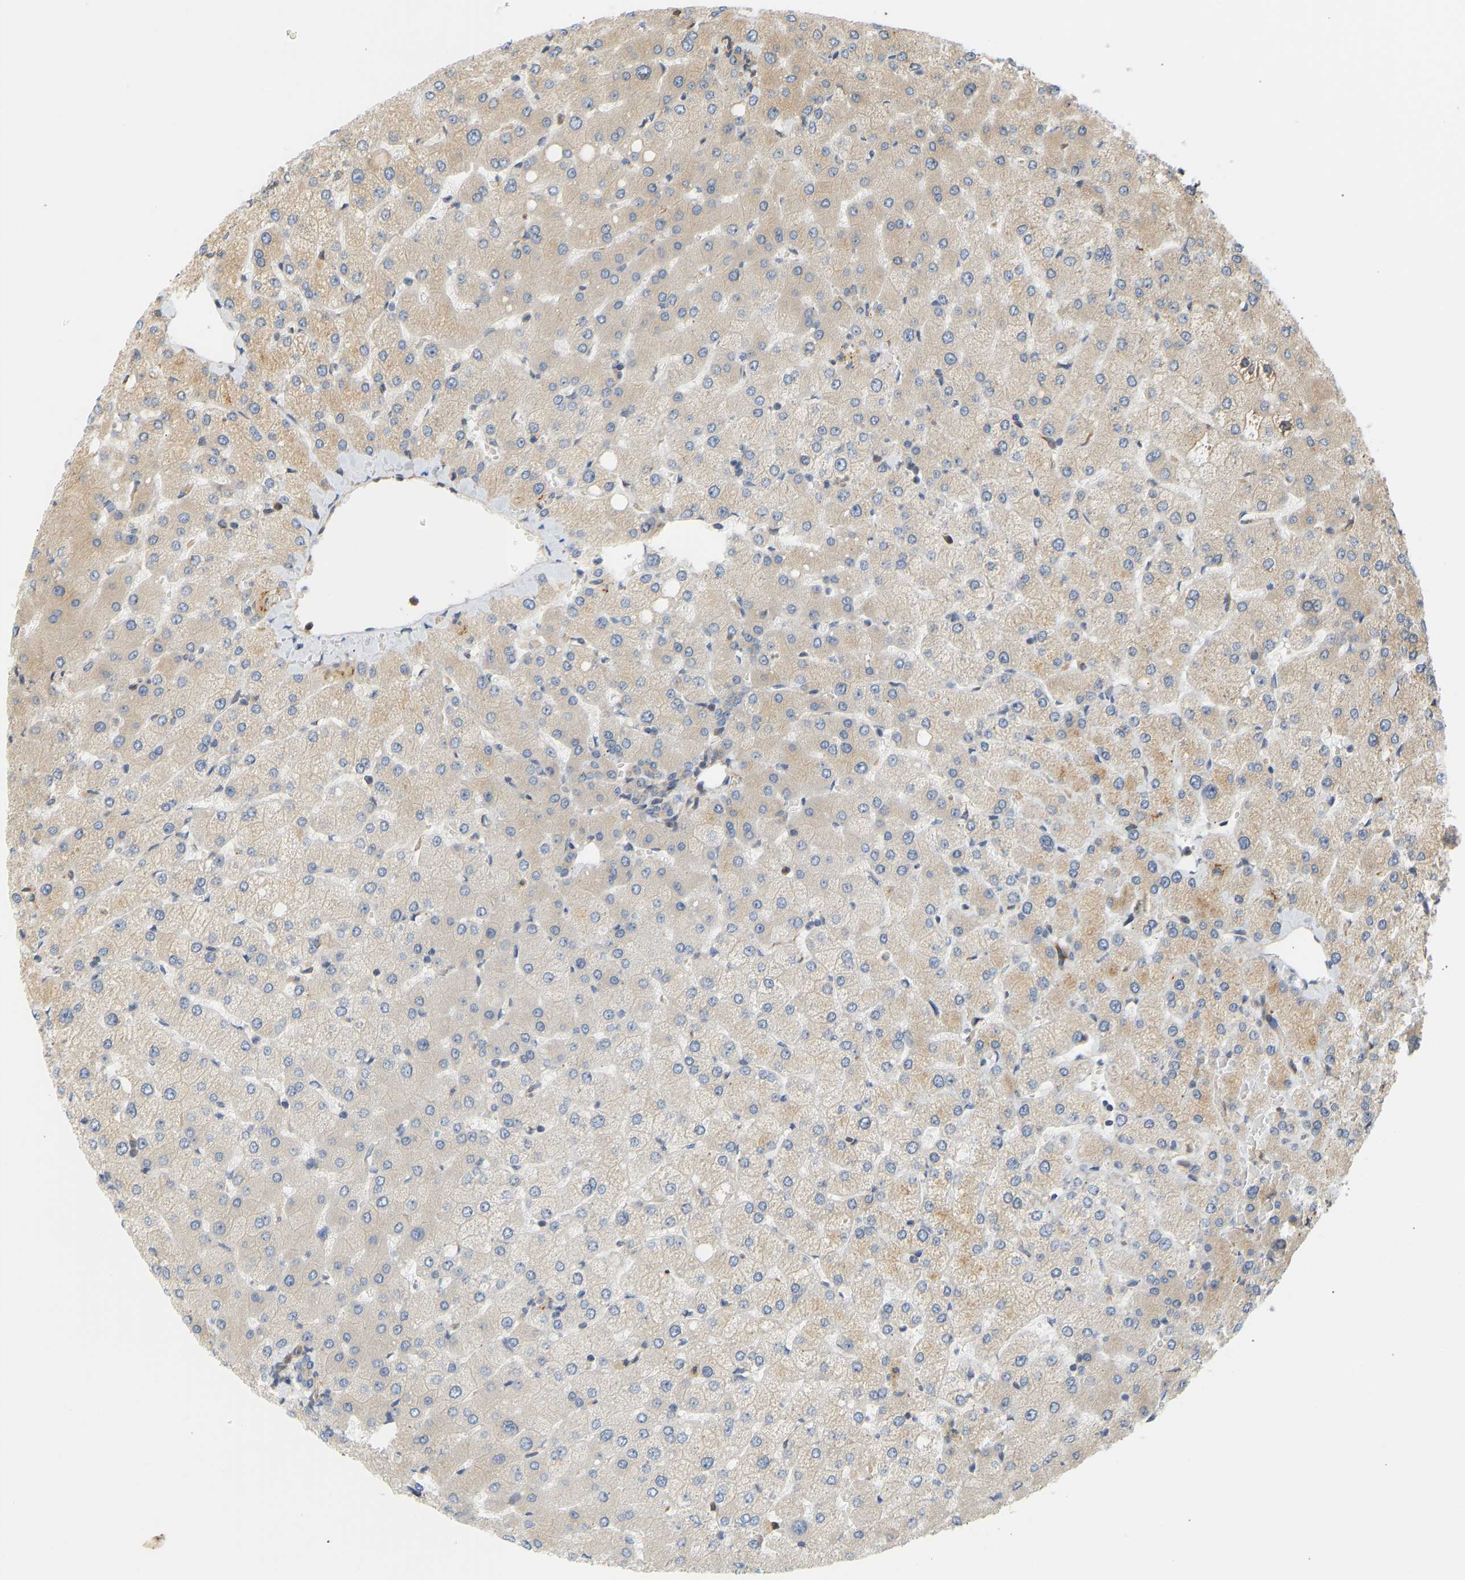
{"staining": {"intensity": "negative", "quantity": "none", "location": "none"}, "tissue": "liver", "cell_type": "Cholangiocytes", "image_type": "normal", "snomed": [{"axis": "morphology", "description": "Normal tissue, NOS"}, {"axis": "topography", "description": "Liver"}], "caption": "This is an IHC histopathology image of unremarkable liver. There is no positivity in cholangiocytes.", "gene": "CEP57", "patient": {"sex": "female", "age": 54}}